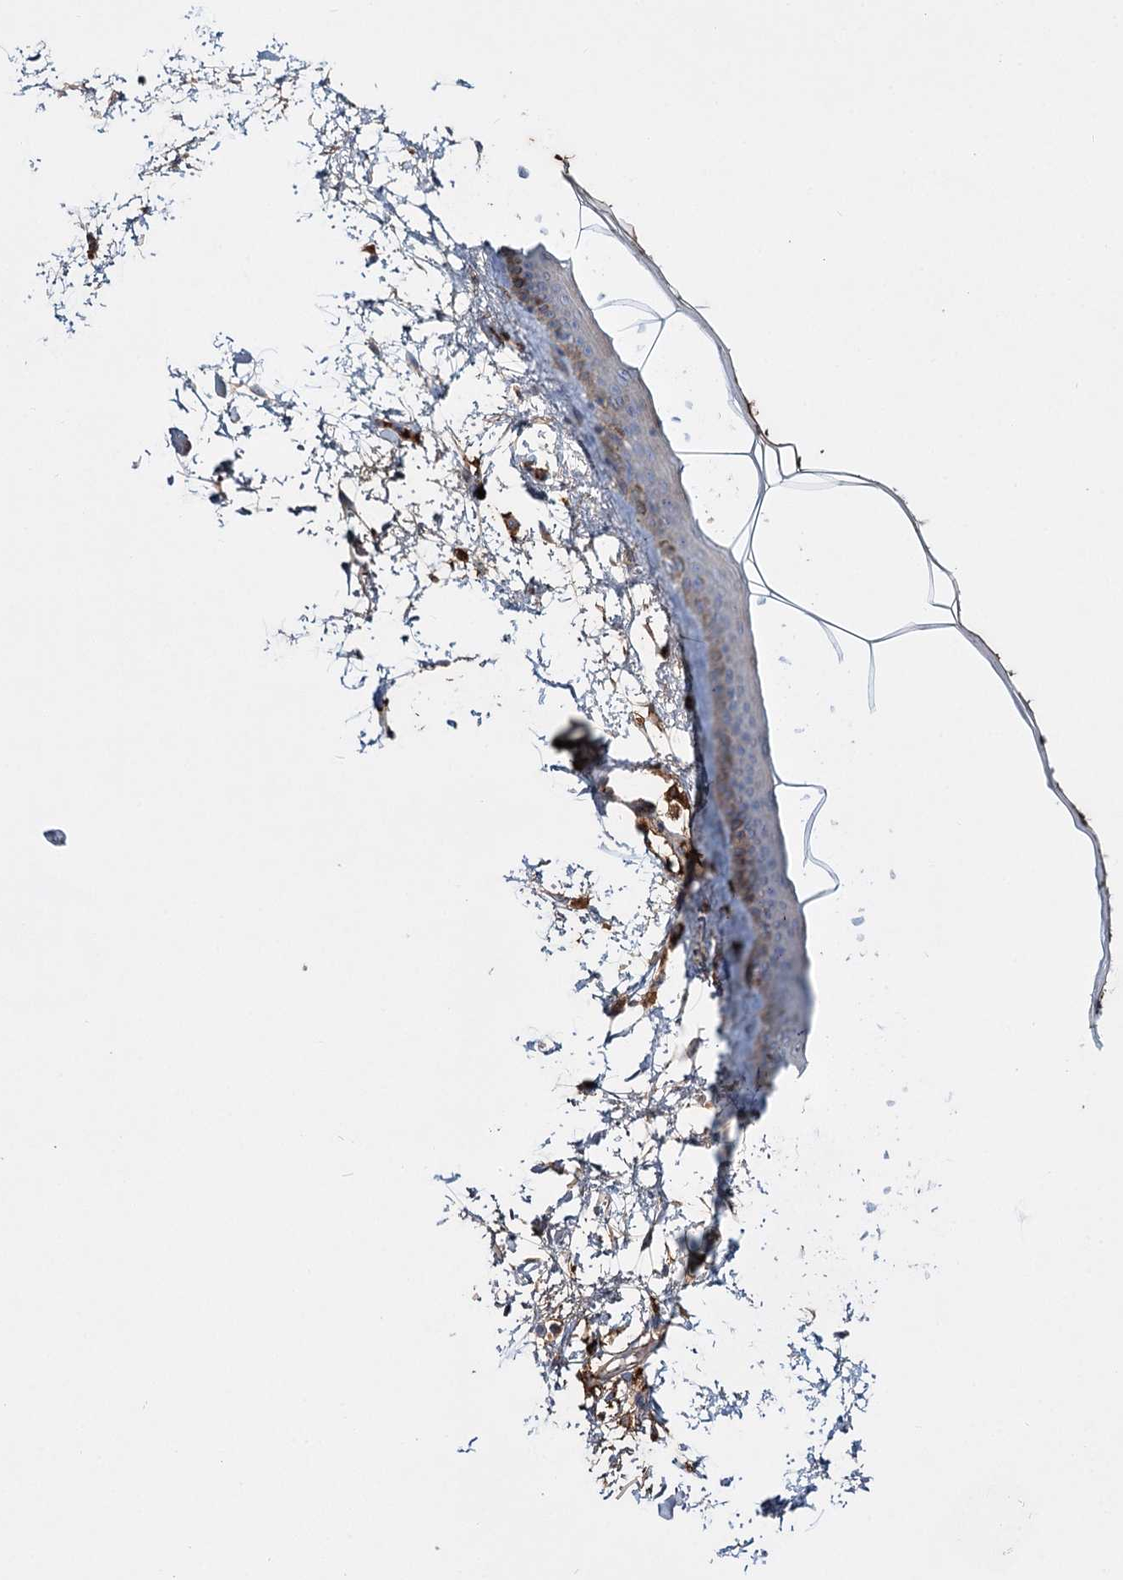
{"staining": {"intensity": "weak", "quantity": "25%-75%", "location": "cytoplasmic/membranous"}, "tissue": "skin", "cell_type": "Fibroblasts", "image_type": "normal", "snomed": [{"axis": "morphology", "description": "Normal tissue, NOS"}, {"axis": "topography", "description": "Skin"}], "caption": "IHC staining of normal skin, which displays low levels of weak cytoplasmic/membranous staining in about 25%-75% of fibroblasts indicating weak cytoplasmic/membranous protein staining. The staining was performed using DAB (brown) for protein detection and nuclei were counterstained in hematoxylin (blue).", "gene": "ALKBH8", "patient": {"sex": "female", "age": 58}}